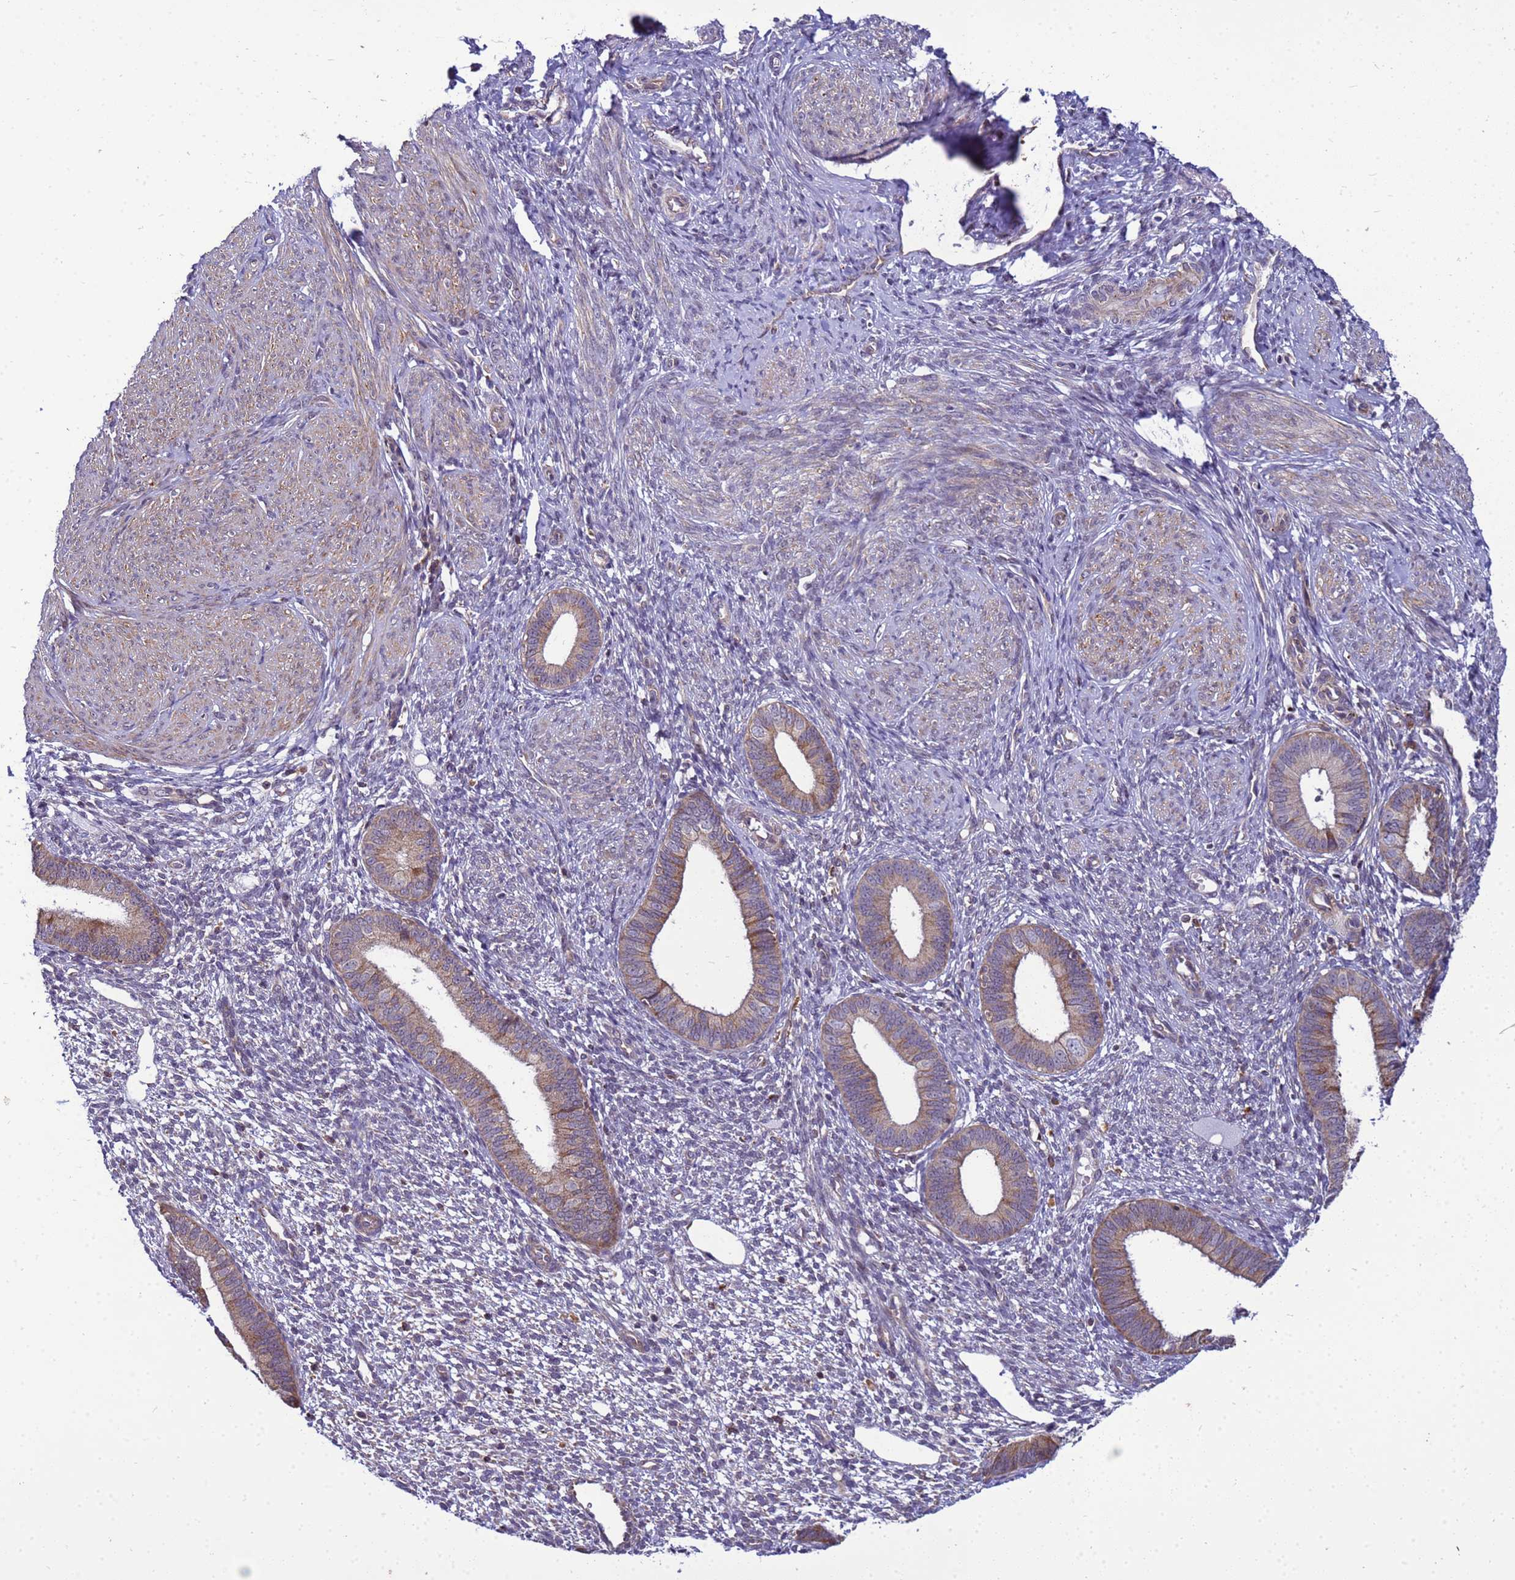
{"staining": {"intensity": "weak", "quantity": "<25%", "location": "cytoplasmic/membranous"}, "tissue": "endometrium", "cell_type": "Cells in endometrial stroma", "image_type": "normal", "snomed": [{"axis": "morphology", "description": "Normal tissue, NOS"}, {"axis": "topography", "description": "Endometrium"}], "caption": "There is no significant staining in cells in endometrial stroma of endometrium. (Stains: DAB (3,3'-diaminobenzidine) IHC with hematoxylin counter stain, Microscopy: brightfield microscopy at high magnification).", "gene": "C12orf43", "patient": {"sex": "female", "age": 46}}